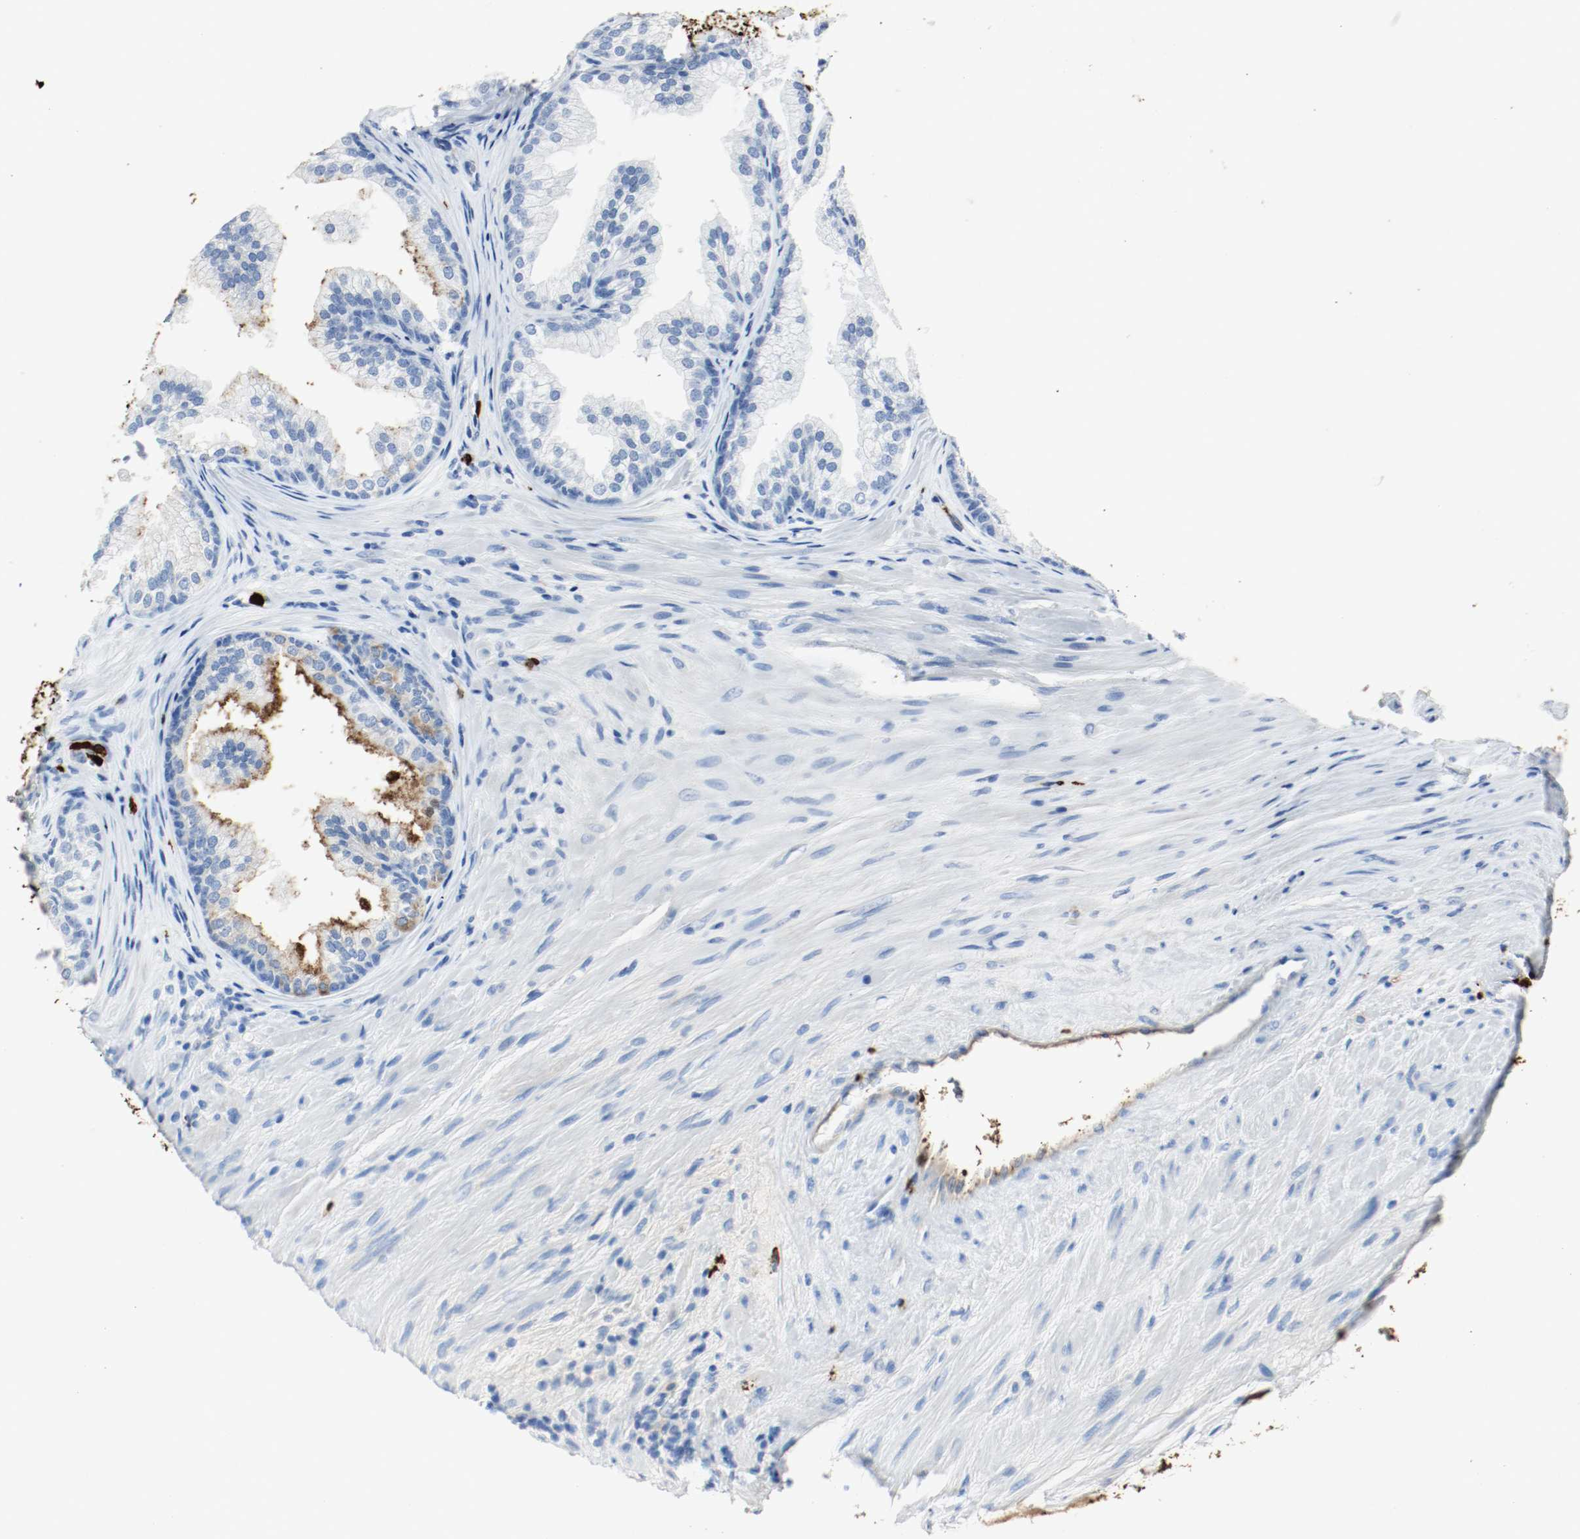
{"staining": {"intensity": "moderate", "quantity": "<25%", "location": "cytoplasmic/membranous"}, "tissue": "prostate", "cell_type": "Glandular cells", "image_type": "normal", "snomed": [{"axis": "morphology", "description": "Normal tissue, NOS"}, {"axis": "topography", "description": "Prostate"}], "caption": "Prostate stained with a brown dye displays moderate cytoplasmic/membranous positive staining in approximately <25% of glandular cells.", "gene": "S100A9", "patient": {"sex": "male", "age": 76}}